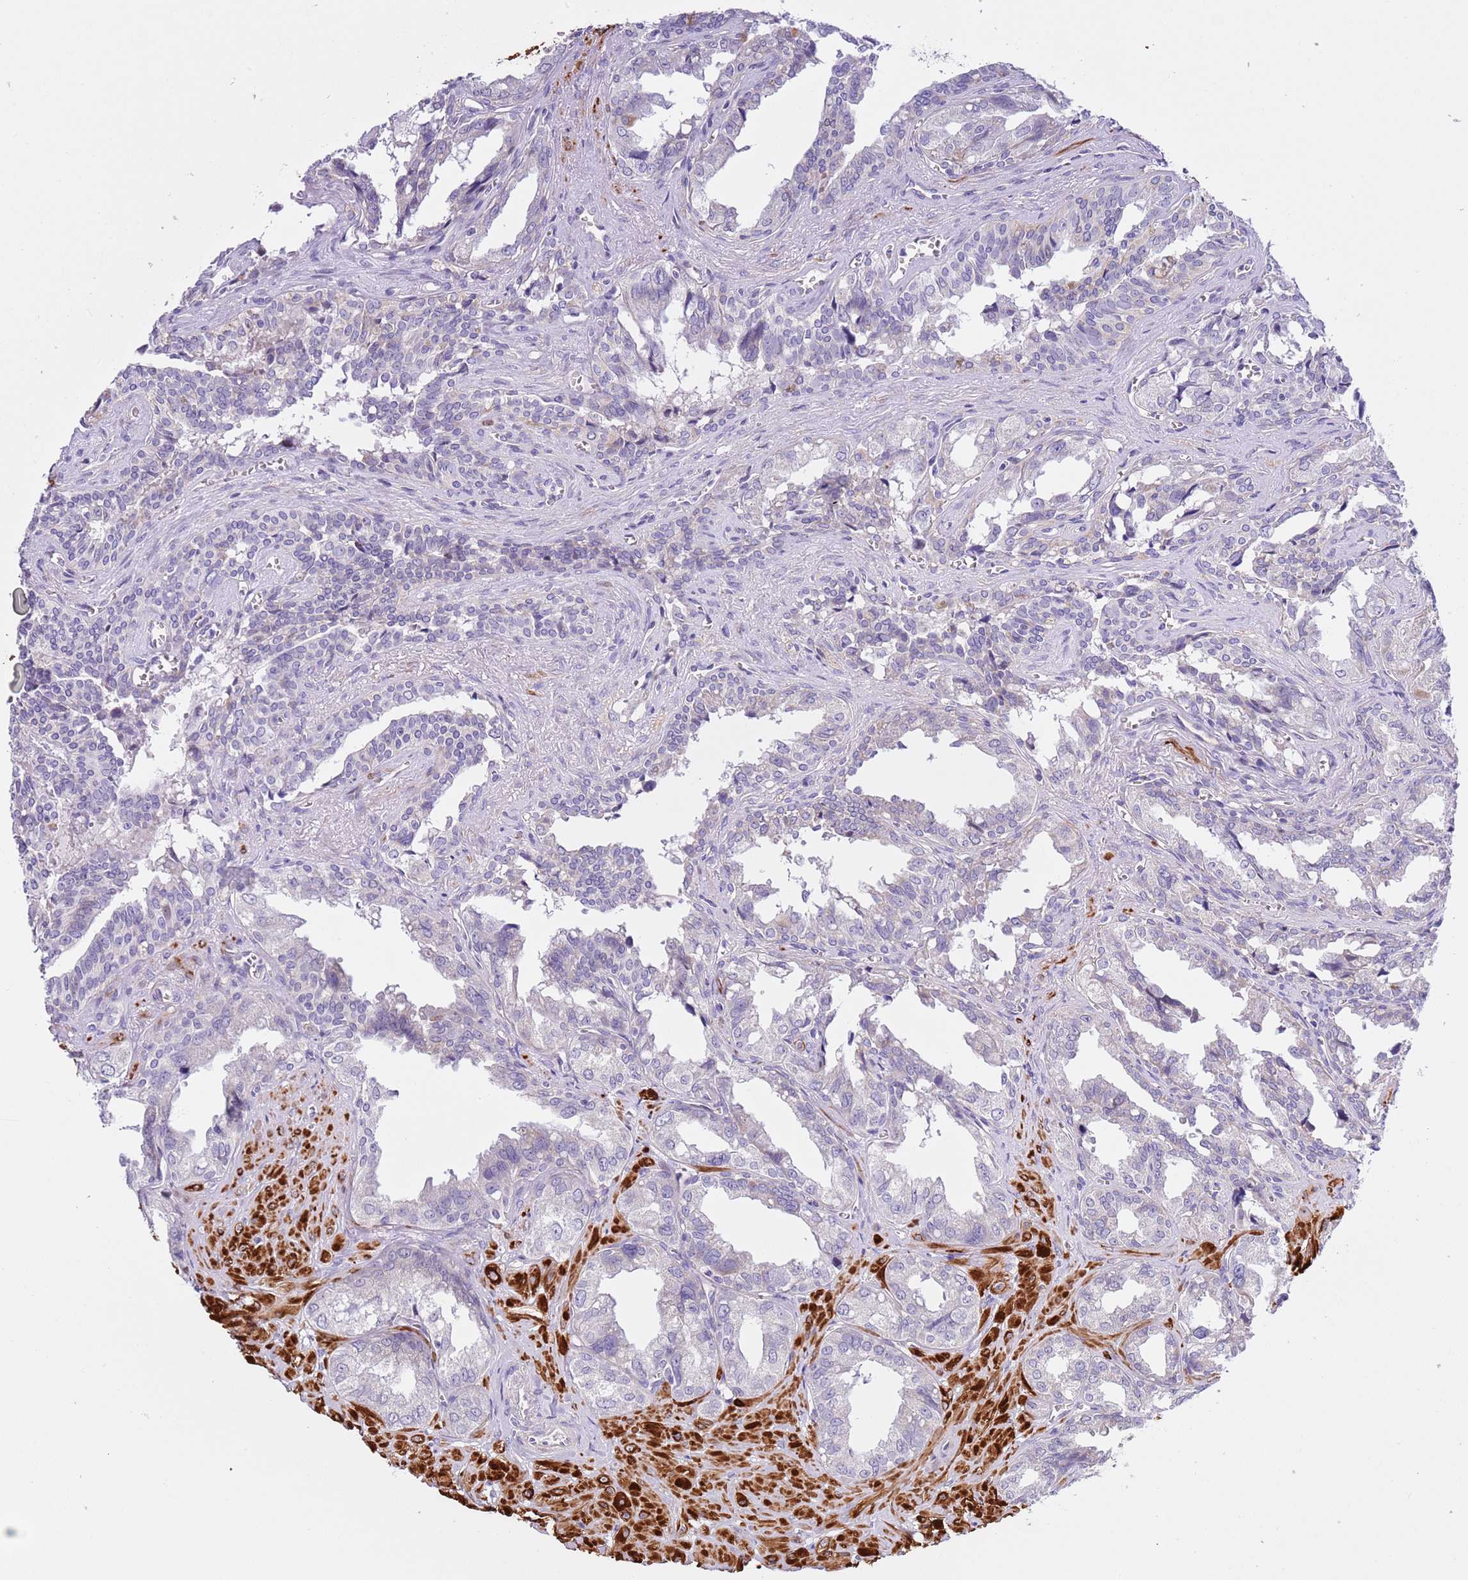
{"staining": {"intensity": "negative", "quantity": "none", "location": "none"}, "tissue": "seminal vesicle", "cell_type": "Glandular cells", "image_type": "normal", "snomed": [{"axis": "morphology", "description": "Normal tissue, NOS"}, {"axis": "topography", "description": "Seminal veicle"}], "caption": "High power microscopy photomicrograph of an immunohistochemistry photomicrograph of benign seminal vesicle, revealing no significant expression in glandular cells.", "gene": "NET1", "patient": {"sex": "male", "age": 67}}